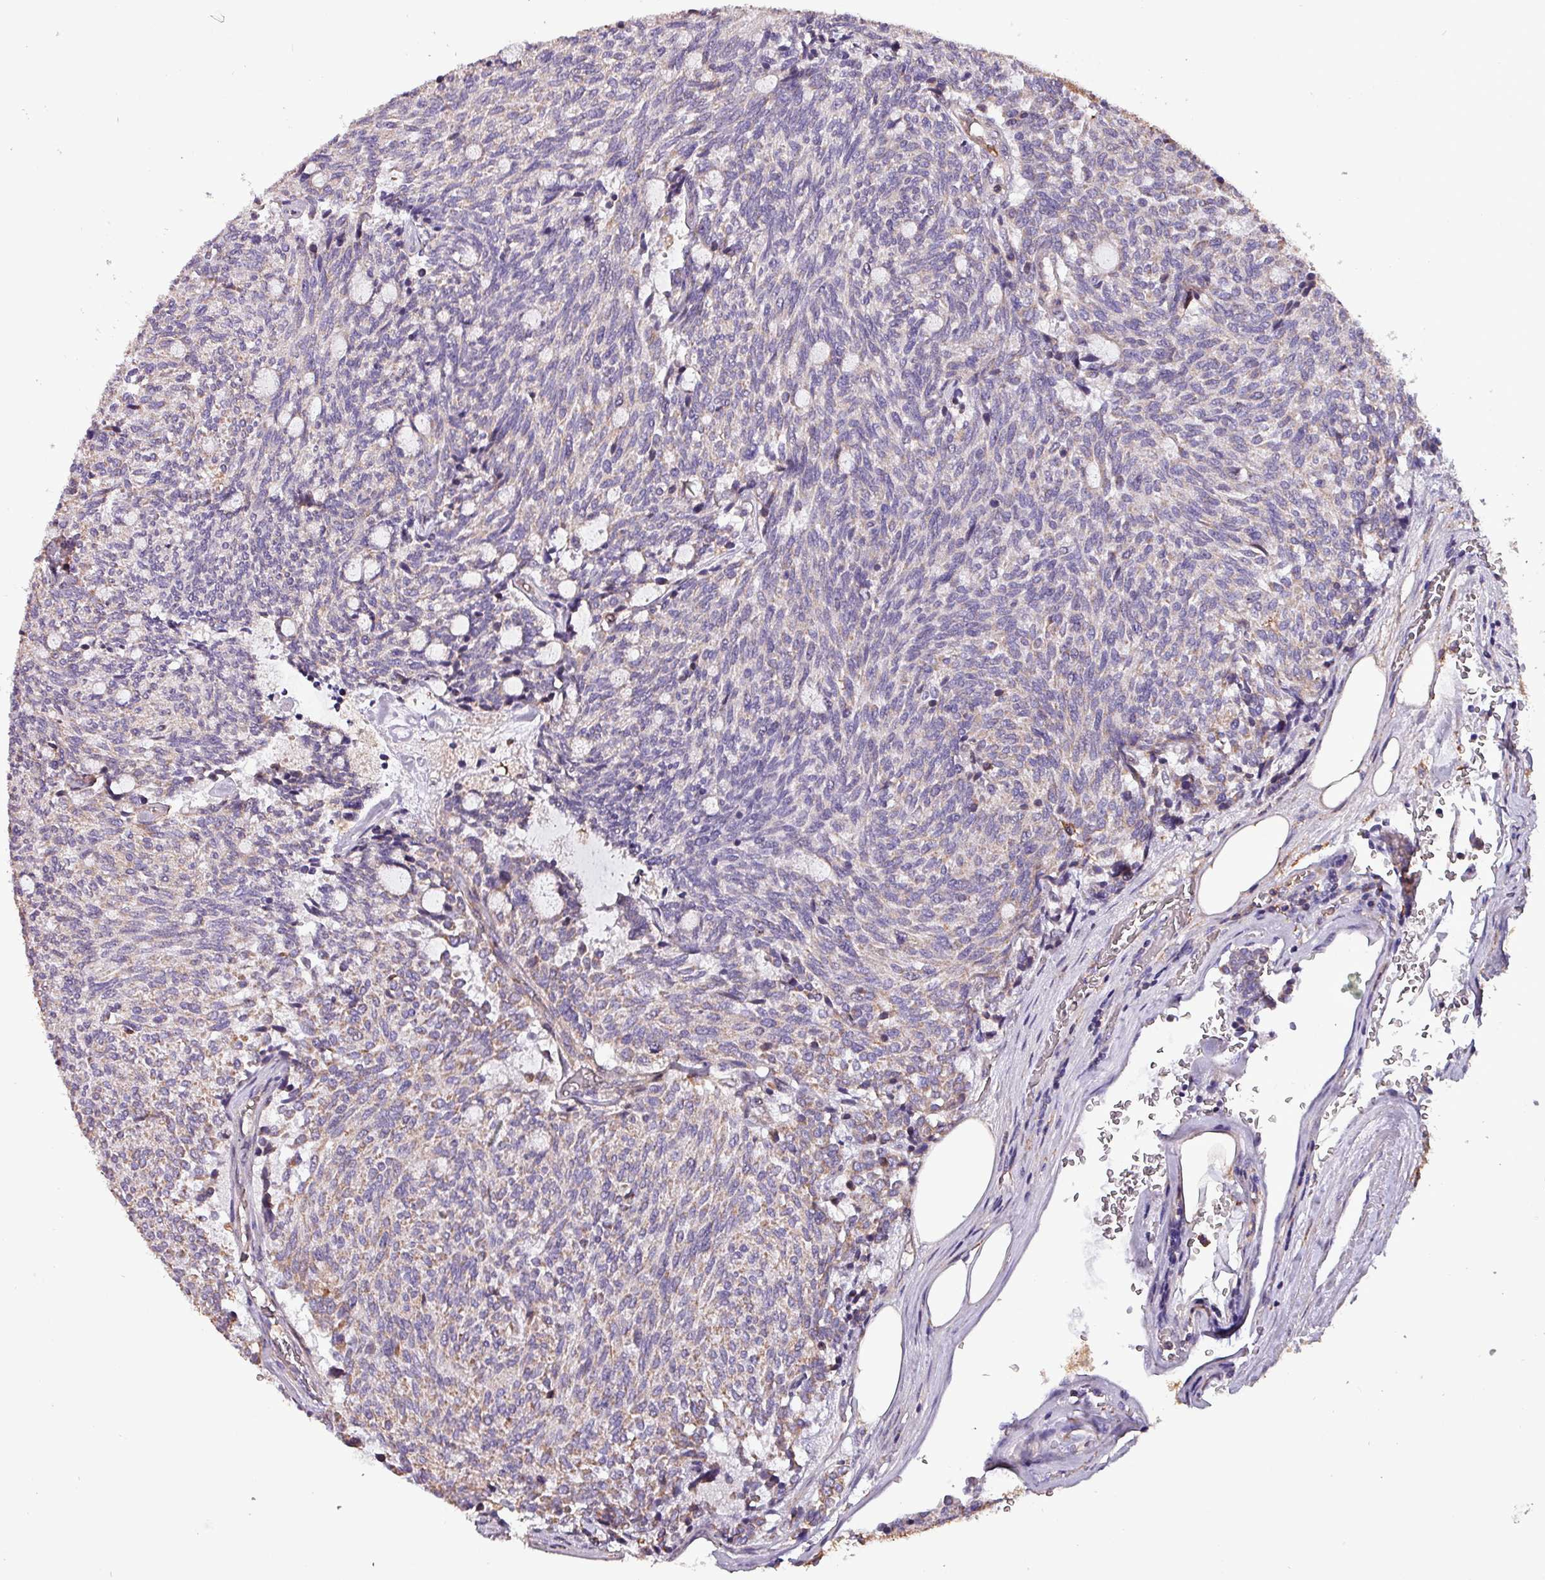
{"staining": {"intensity": "negative", "quantity": "none", "location": "none"}, "tissue": "carcinoid", "cell_type": "Tumor cells", "image_type": "cancer", "snomed": [{"axis": "morphology", "description": "Carcinoid, malignant, NOS"}, {"axis": "topography", "description": "Pancreas"}], "caption": "Immunohistochemistry (IHC) of human carcinoid reveals no positivity in tumor cells. (DAB (3,3'-diaminobenzidine) IHC, high magnification).", "gene": "SCIN", "patient": {"sex": "female", "age": 54}}